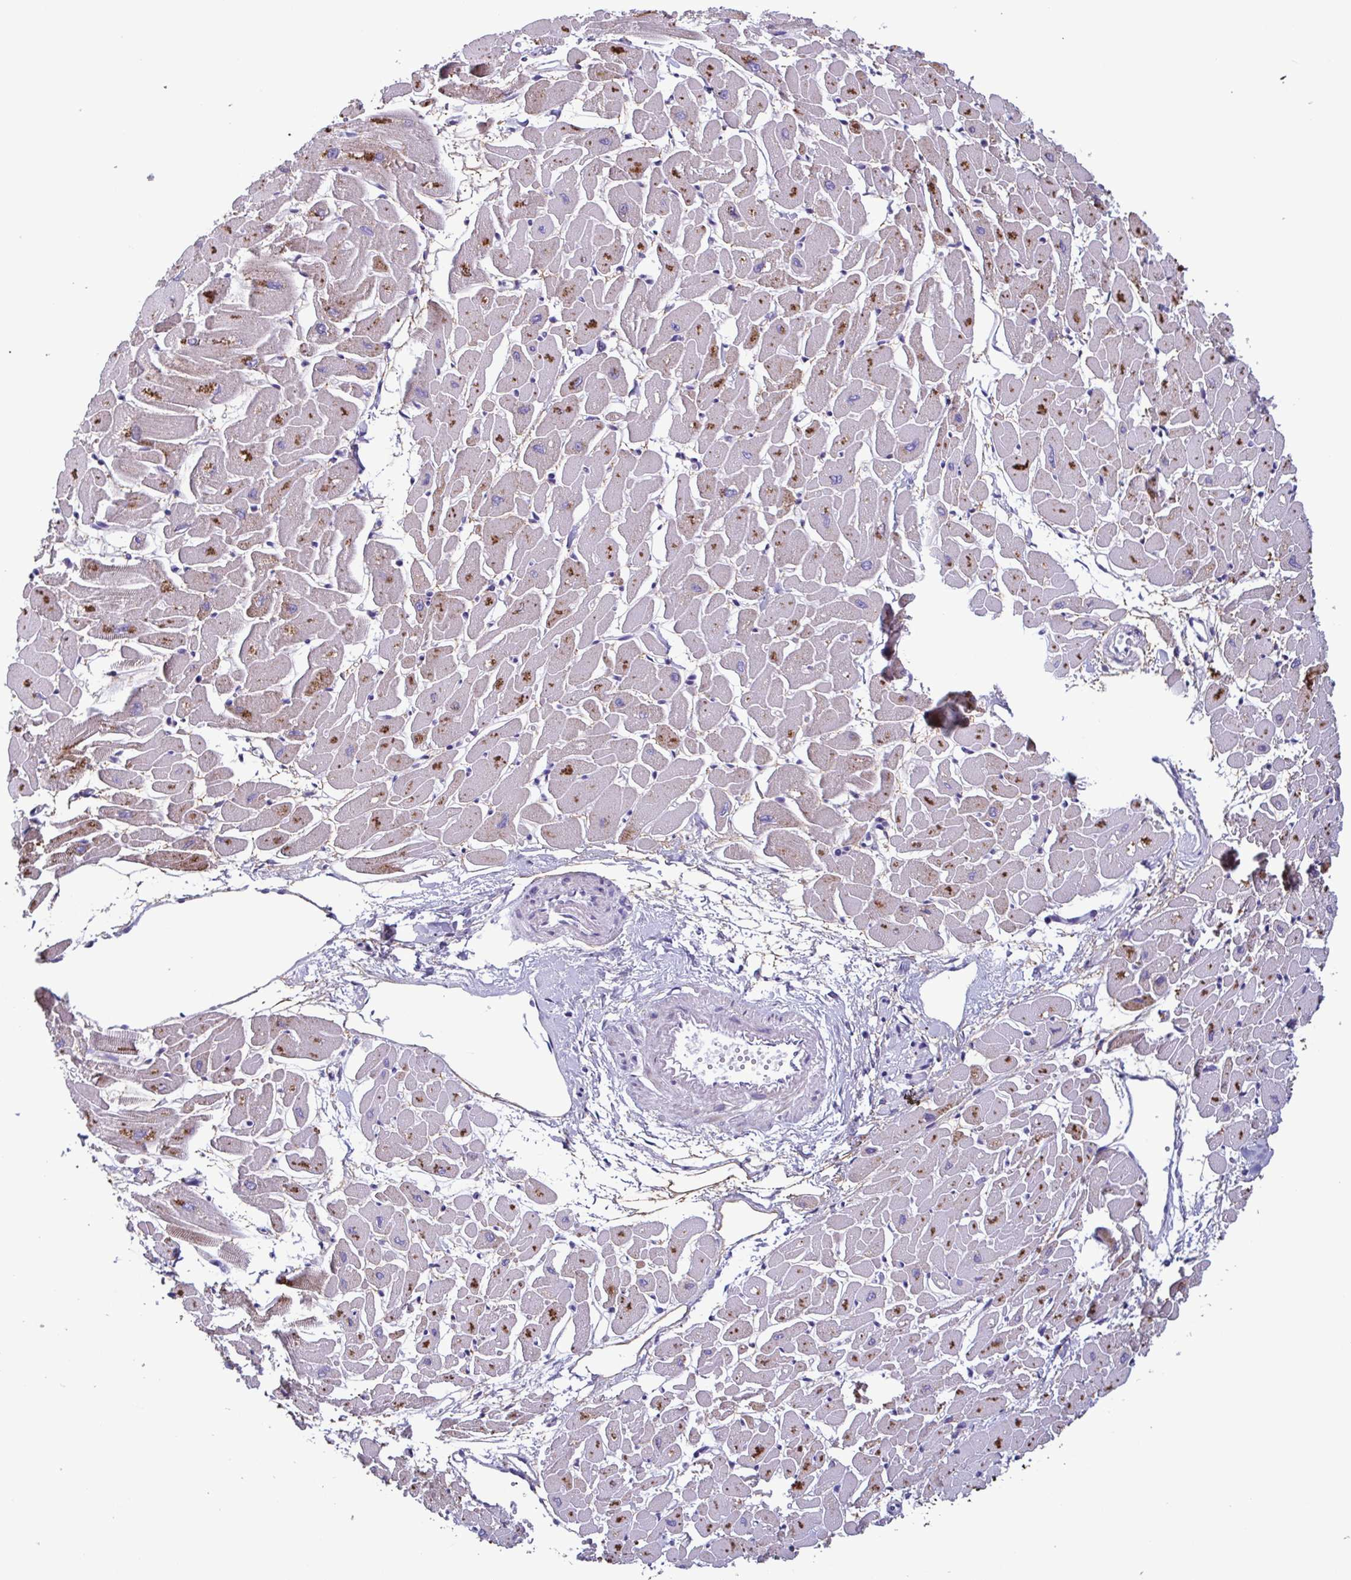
{"staining": {"intensity": "moderate", "quantity": "25%-75%", "location": "cytoplasmic/membranous"}, "tissue": "heart muscle", "cell_type": "Cardiomyocytes", "image_type": "normal", "snomed": [{"axis": "morphology", "description": "Normal tissue, NOS"}, {"axis": "topography", "description": "Heart"}], "caption": "The immunohistochemical stain shows moderate cytoplasmic/membranous positivity in cardiomyocytes of benign heart muscle. (Stains: DAB (3,3'-diaminobenzidine) in brown, nuclei in blue, Microscopy: brightfield microscopy at high magnification).", "gene": "F13B", "patient": {"sex": "male", "age": 57}}